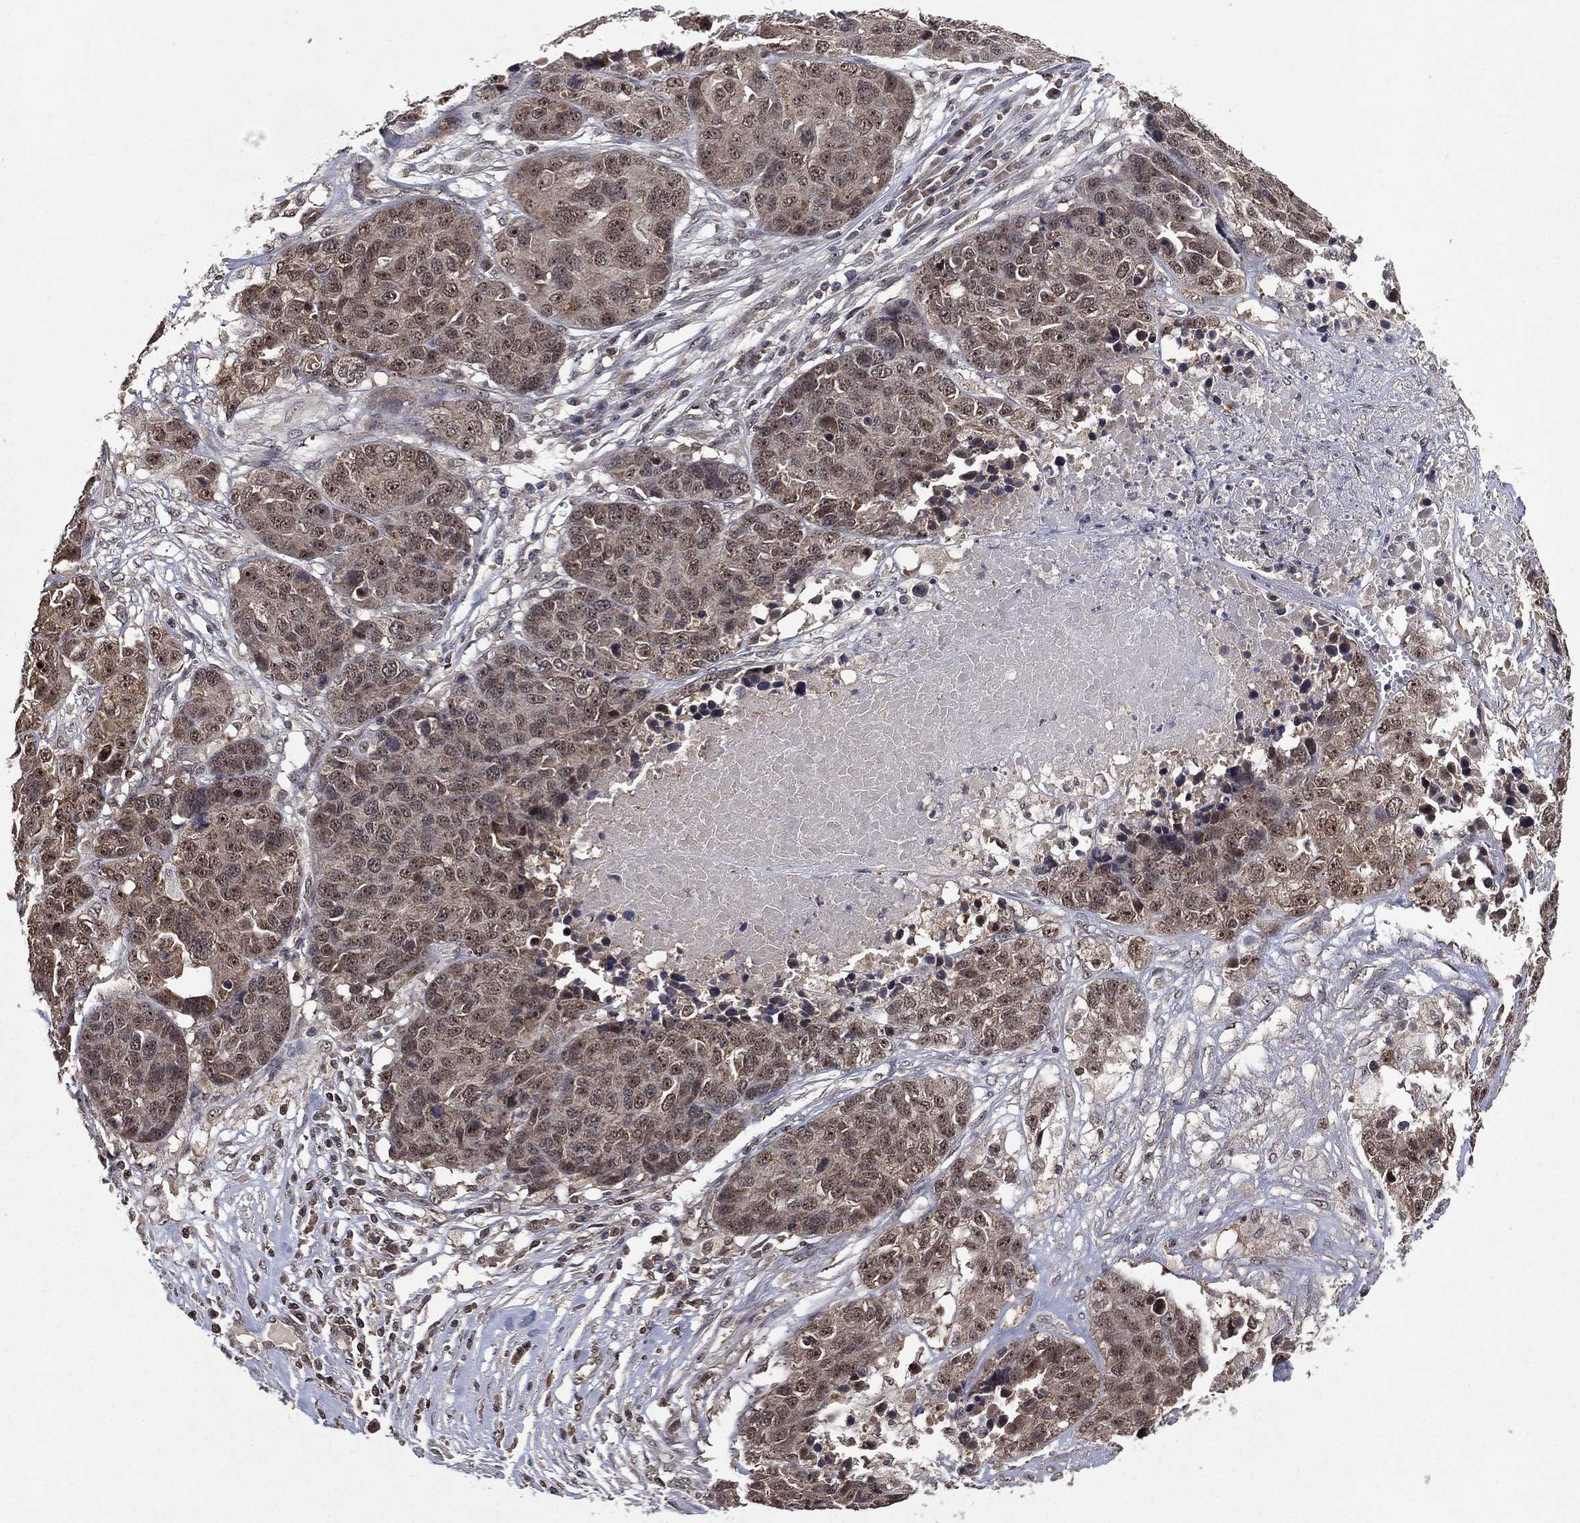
{"staining": {"intensity": "weak", "quantity": "25%-75%", "location": "cytoplasmic/membranous"}, "tissue": "ovarian cancer", "cell_type": "Tumor cells", "image_type": "cancer", "snomed": [{"axis": "morphology", "description": "Cystadenocarcinoma, serous, NOS"}, {"axis": "topography", "description": "Ovary"}], "caption": "DAB (3,3'-diaminobenzidine) immunohistochemical staining of ovarian cancer reveals weak cytoplasmic/membranous protein expression in approximately 25%-75% of tumor cells. (DAB IHC, brown staining for protein, blue staining for nuclei).", "gene": "NELFCD", "patient": {"sex": "female", "age": 87}}